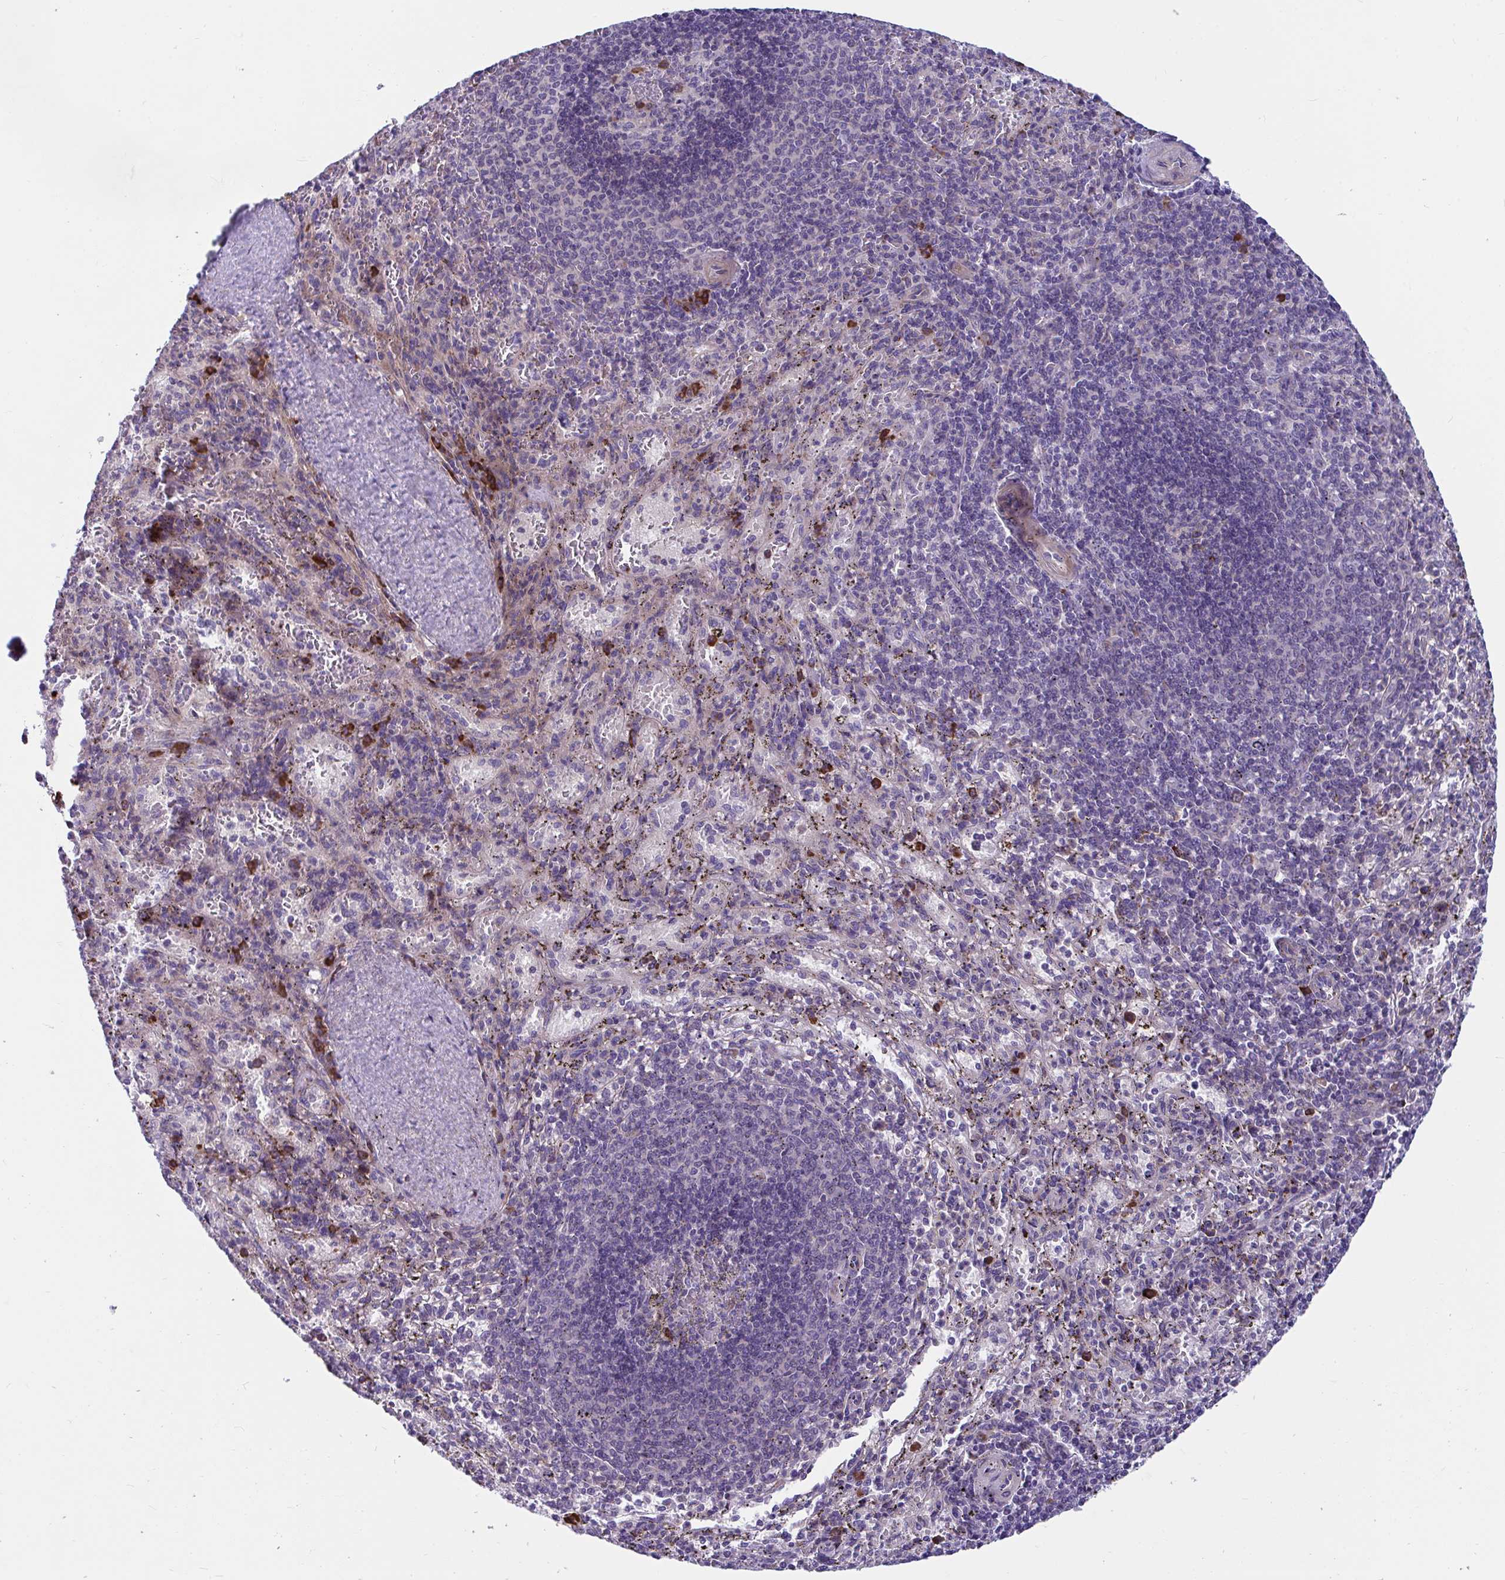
{"staining": {"intensity": "strong", "quantity": "<25%", "location": "cytoplasmic/membranous"}, "tissue": "spleen", "cell_type": "Cells in red pulp", "image_type": "normal", "snomed": [{"axis": "morphology", "description": "Normal tissue, NOS"}, {"axis": "topography", "description": "Spleen"}], "caption": "A high-resolution photomicrograph shows IHC staining of unremarkable spleen, which exhibits strong cytoplasmic/membranous expression in about <25% of cells in red pulp. (DAB (3,3'-diaminobenzidine) = brown stain, brightfield microscopy at high magnification).", "gene": "WBP1", "patient": {"sex": "male", "age": 57}}